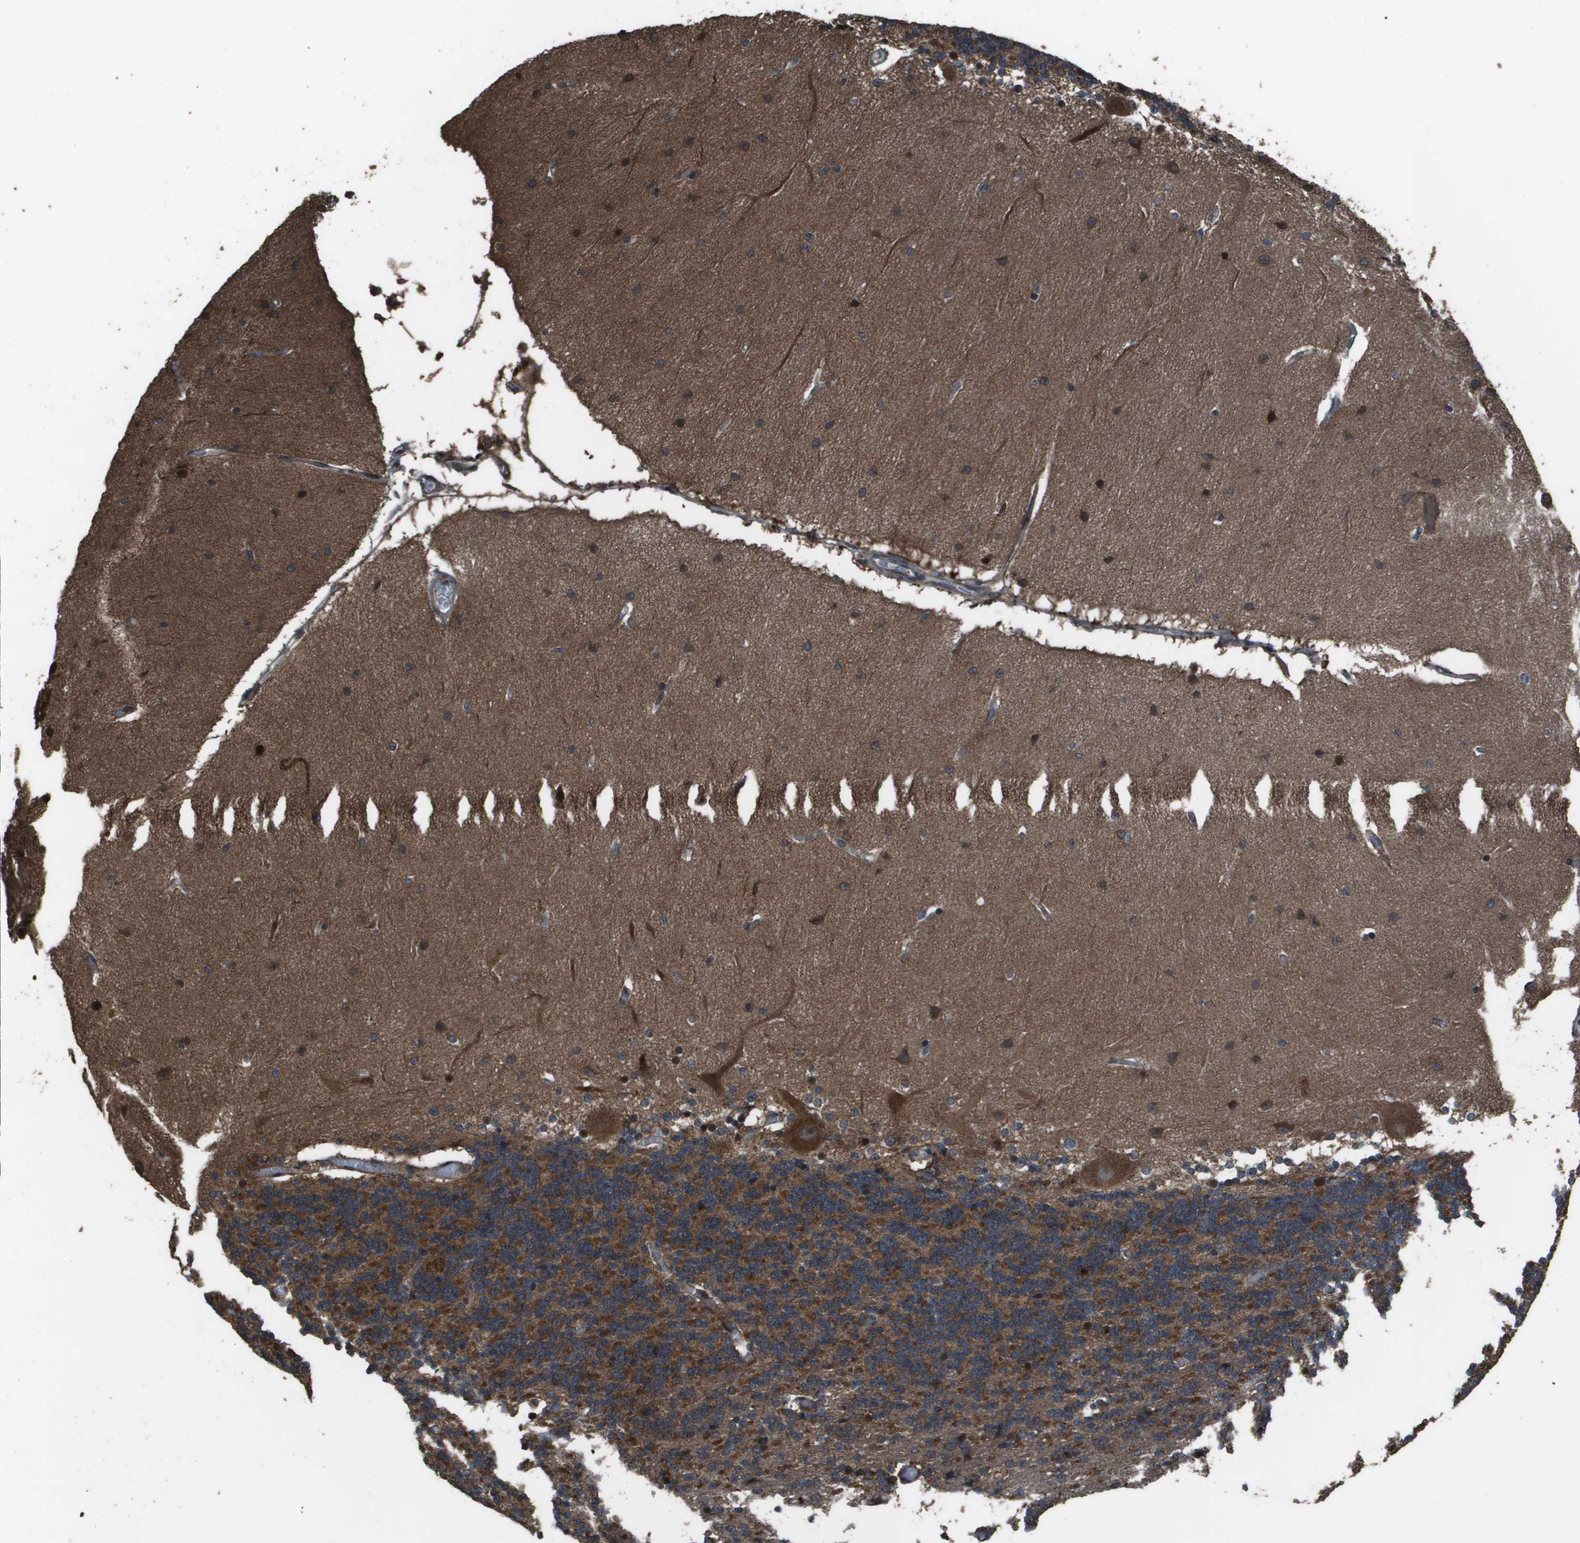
{"staining": {"intensity": "moderate", "quantity": ">75%", "location": "cytoplasmic/membranous"}, "tissue": "cerebellum", "cell_type": "Cells in granular layer", "image_type": "normal", "snomed": [{"axis": "morphology", "description": "Normal tissue, NOS"}, {"axis": "topography", "description": "Cerebellum"}], "caption": "Cells in granular layer exhibit moderate cytoplasmic/membranous positivity in approximately >75% of cells in benign cerebellum. Immunohistochemistry (ihc) stains the protein of interest in brown and the nuclei are stained blue.", "gene": "FIG4", "patient": {"sex": "female", "age": 54}}